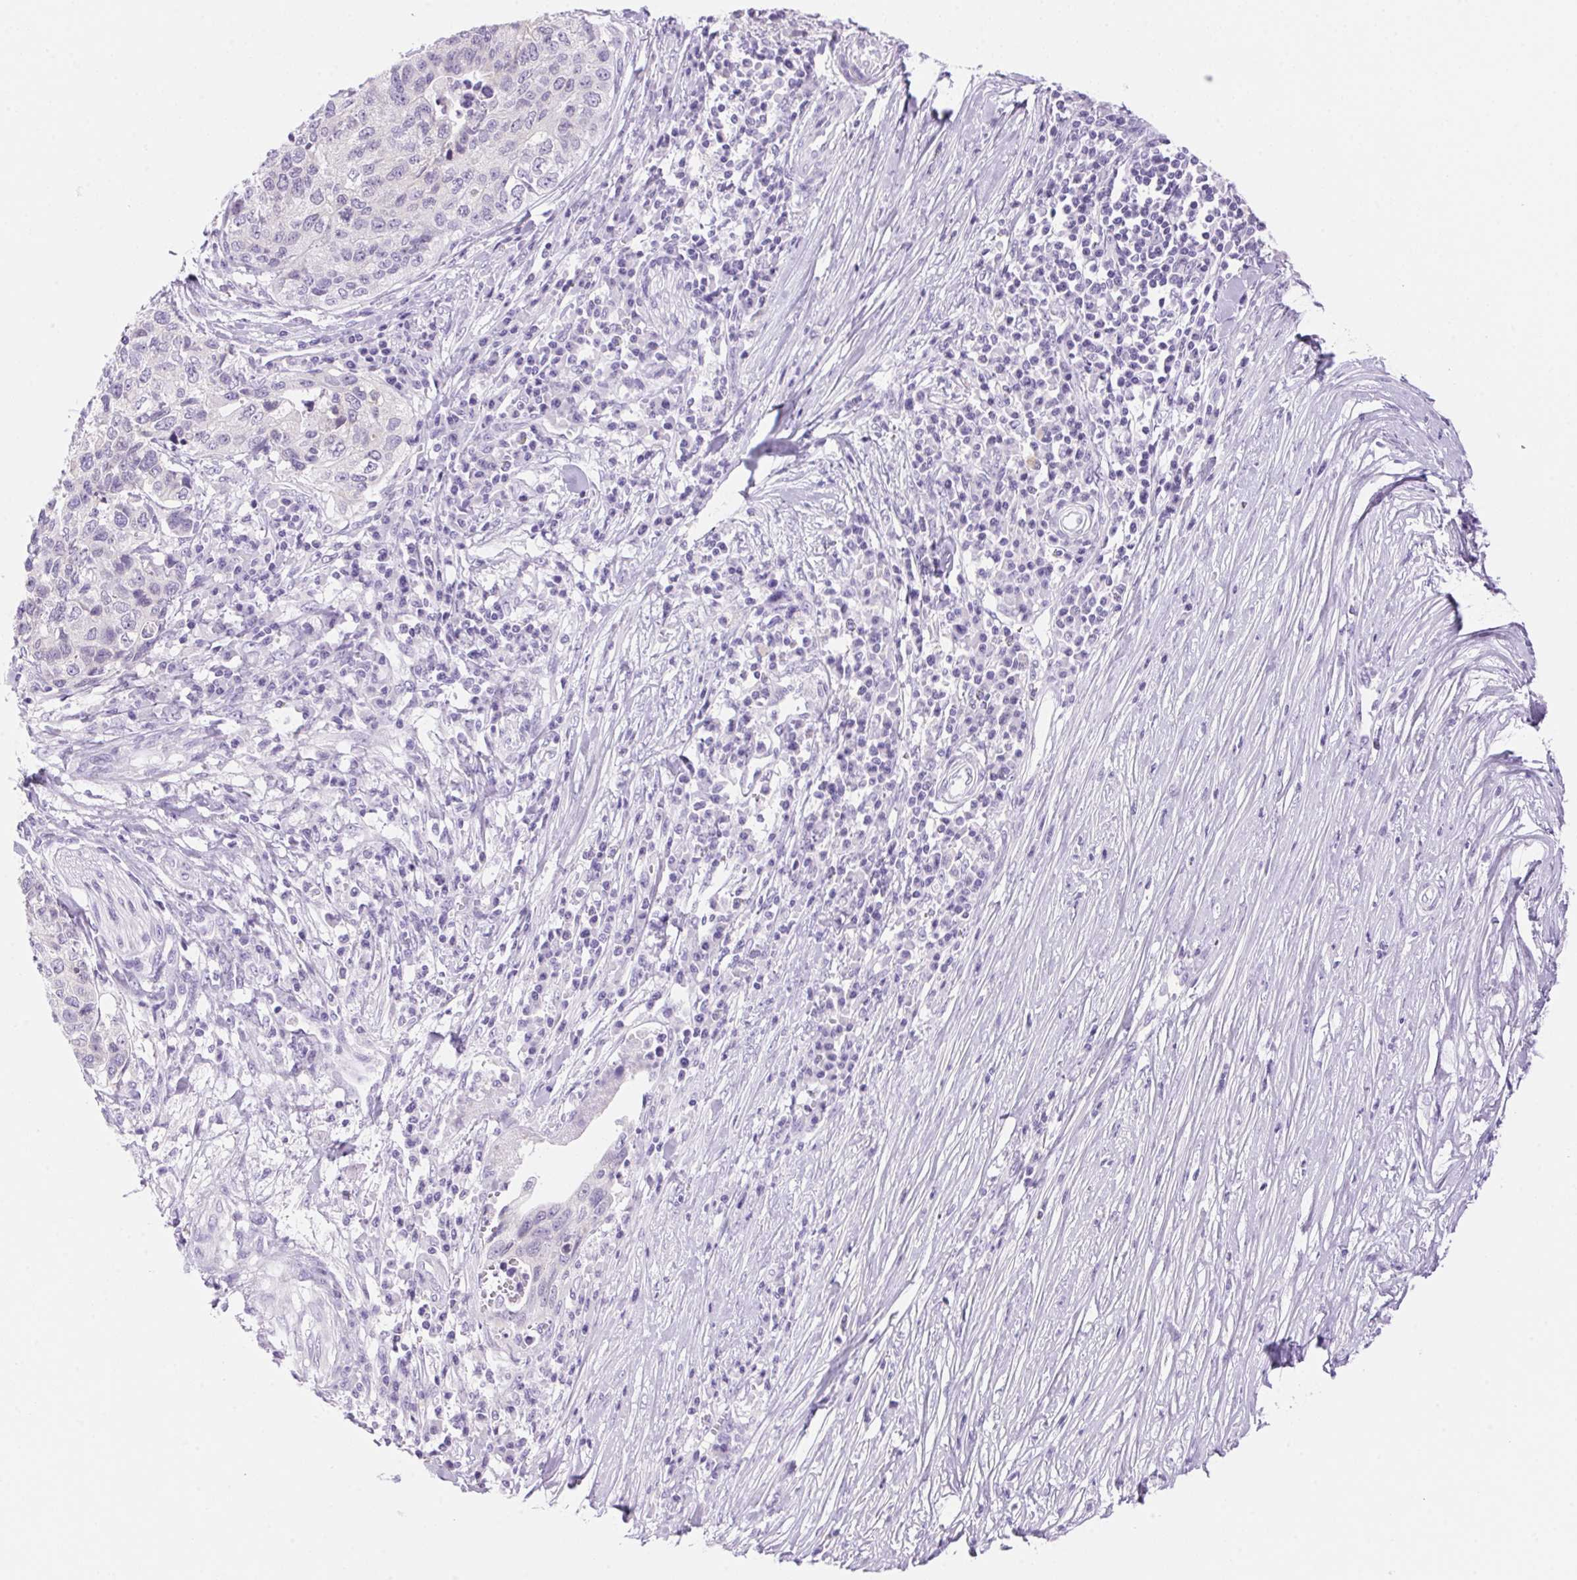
{"staining": {"intensity": "negative", "quantity": "none", "location": "none"}, "tissue": "stomach cancer", "cell_type": "Tumor cells", "image_type": "cancer", "snomed": [{"axis": "morphology", "description": "Adenocarcinoma, NOS"}, {"axis": "topography", "description": "Stomach, upper"}], "caption": "Tumor cells are negative for protein expression in human stomach adenocarcinoma.", "gene": "DHCR24", "patient": {"sex": "female", "age": 67}}